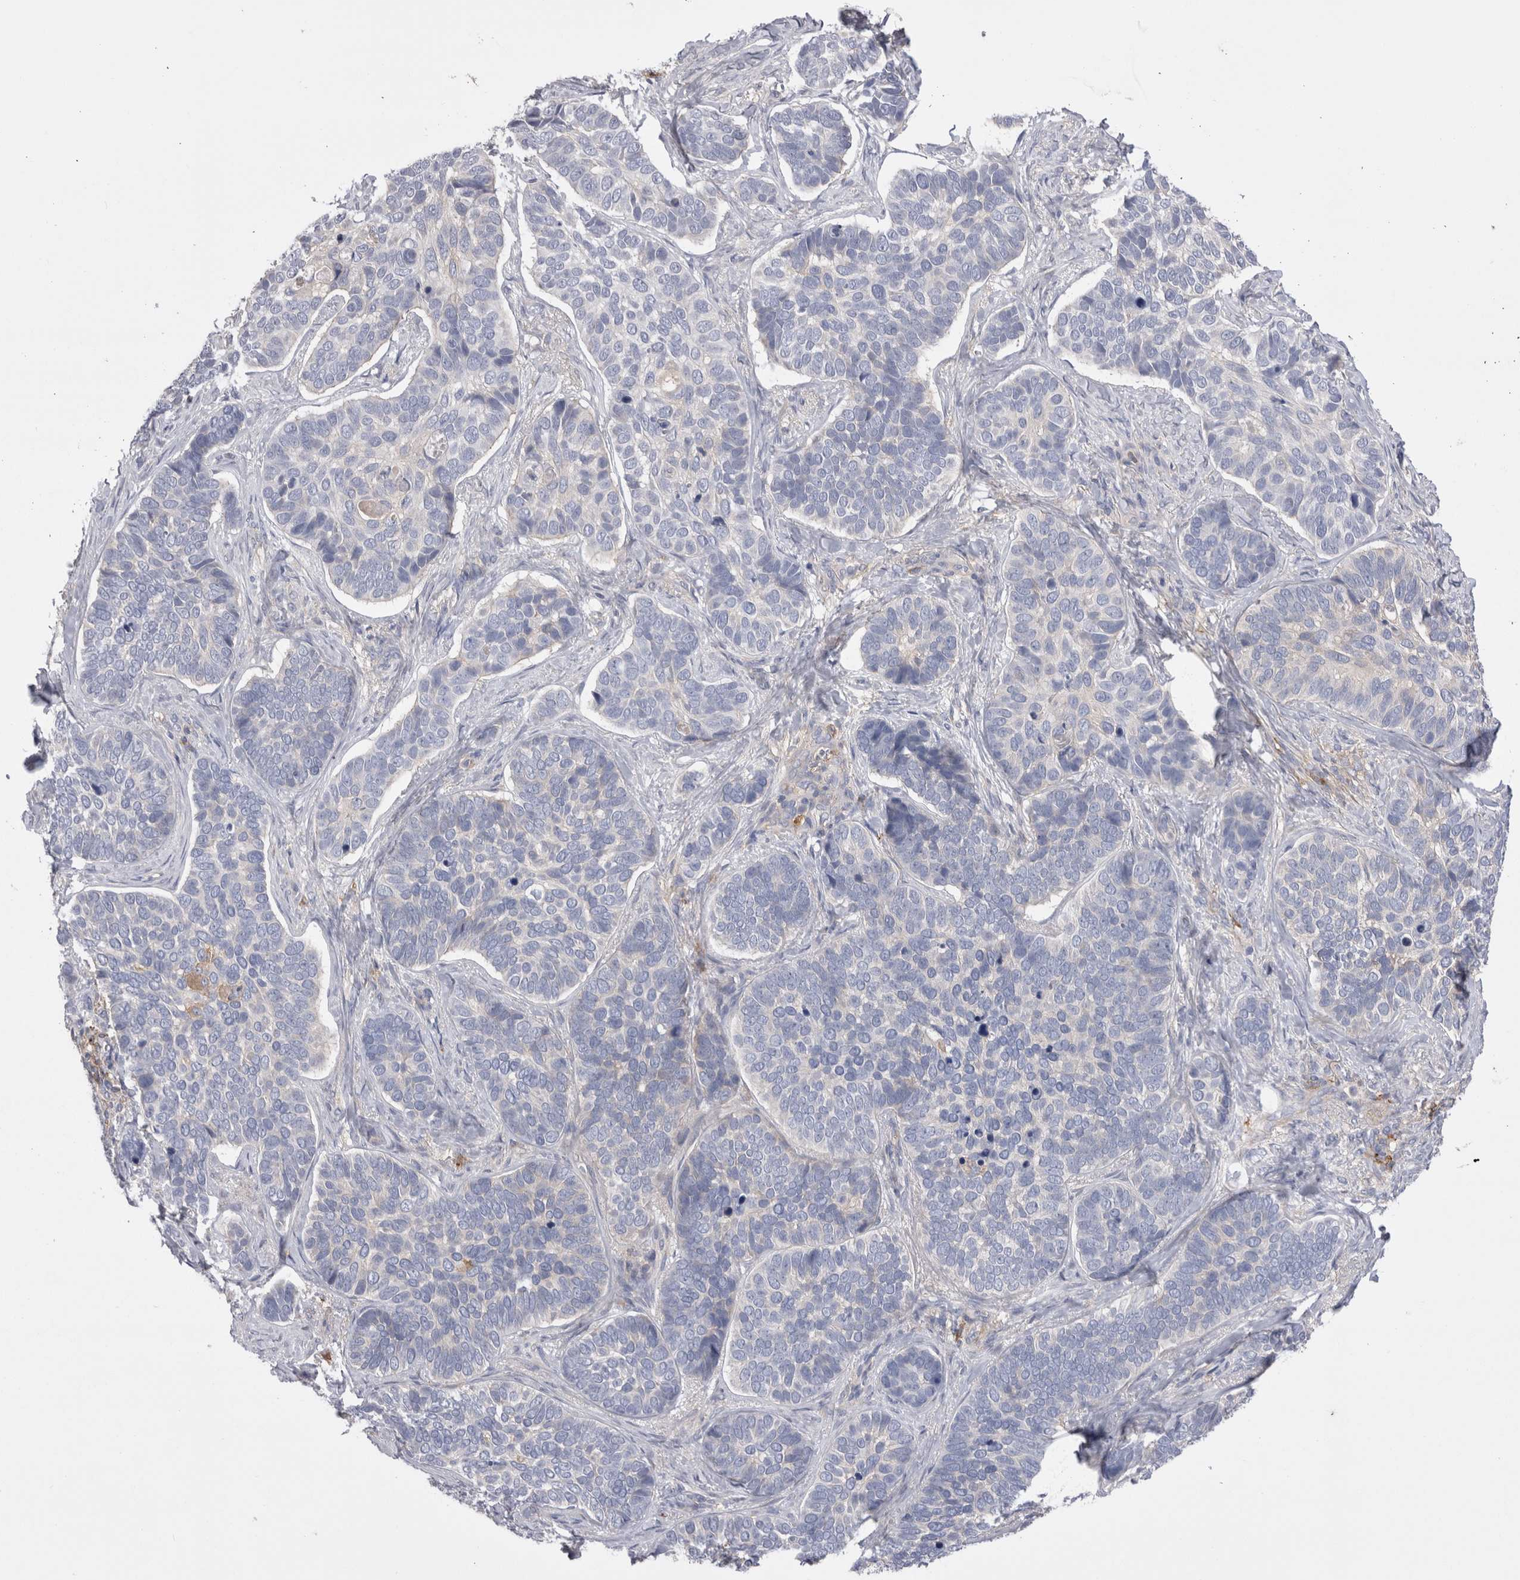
{"staining": {"intensity": "negative", "quantity": "none", "location": "none"}, "tissue": "skin cancer", "cell_type": "Tumor cells", "image_type": "cancer", "snomed": [{"axis": "morphology", "description": "Basal cell carcinoma"}, {"axis": "topography", "description": "Skin"}], "caption": "Tumor cells are negative for protein expression in human skin cancer. (DAB IHC with hematoxylin counter stain).", "gene": "RAB11FIP1", "patient": {"sex": "male", "age": 62}}